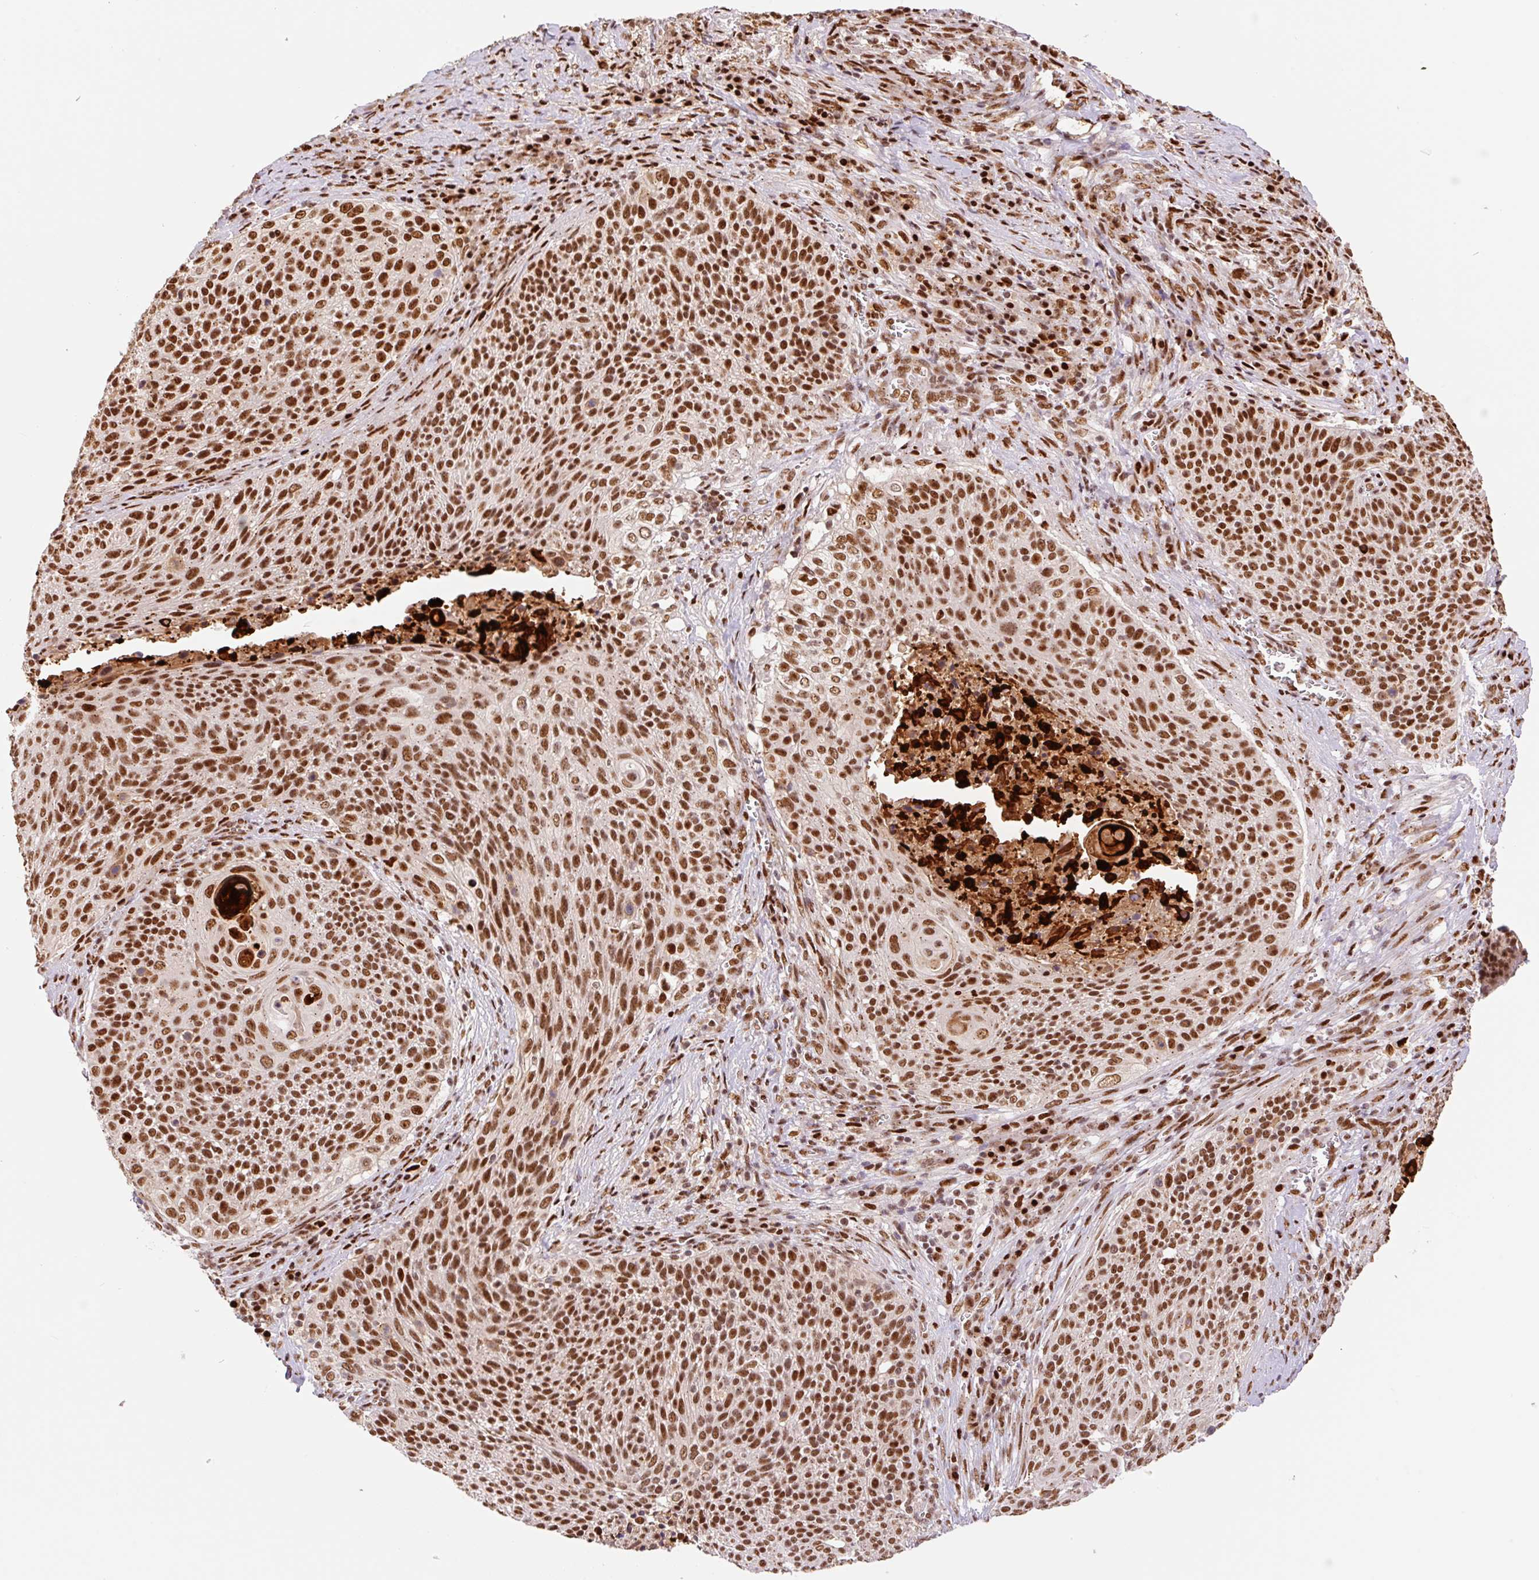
{"staining": {"intensity": "strong", "quantity": ">75%", "location": "nuclear"}, "tissue": "cervical cancer", "cell_type": "Tumor cells", "image_type": "cancer", "snomed": [{"axis": "morphology", "description": "Squamous cell carcinoma, NOS"}, {"axis": "topography", "description": "Cervix"}], "caption": "Tumor cells display high levels of strong nuclear positivity in about >75% of cells in cervical squamous cell carcinoma.", "gene": "GPR139", "patient": {"sex": "female", "age": 31}}